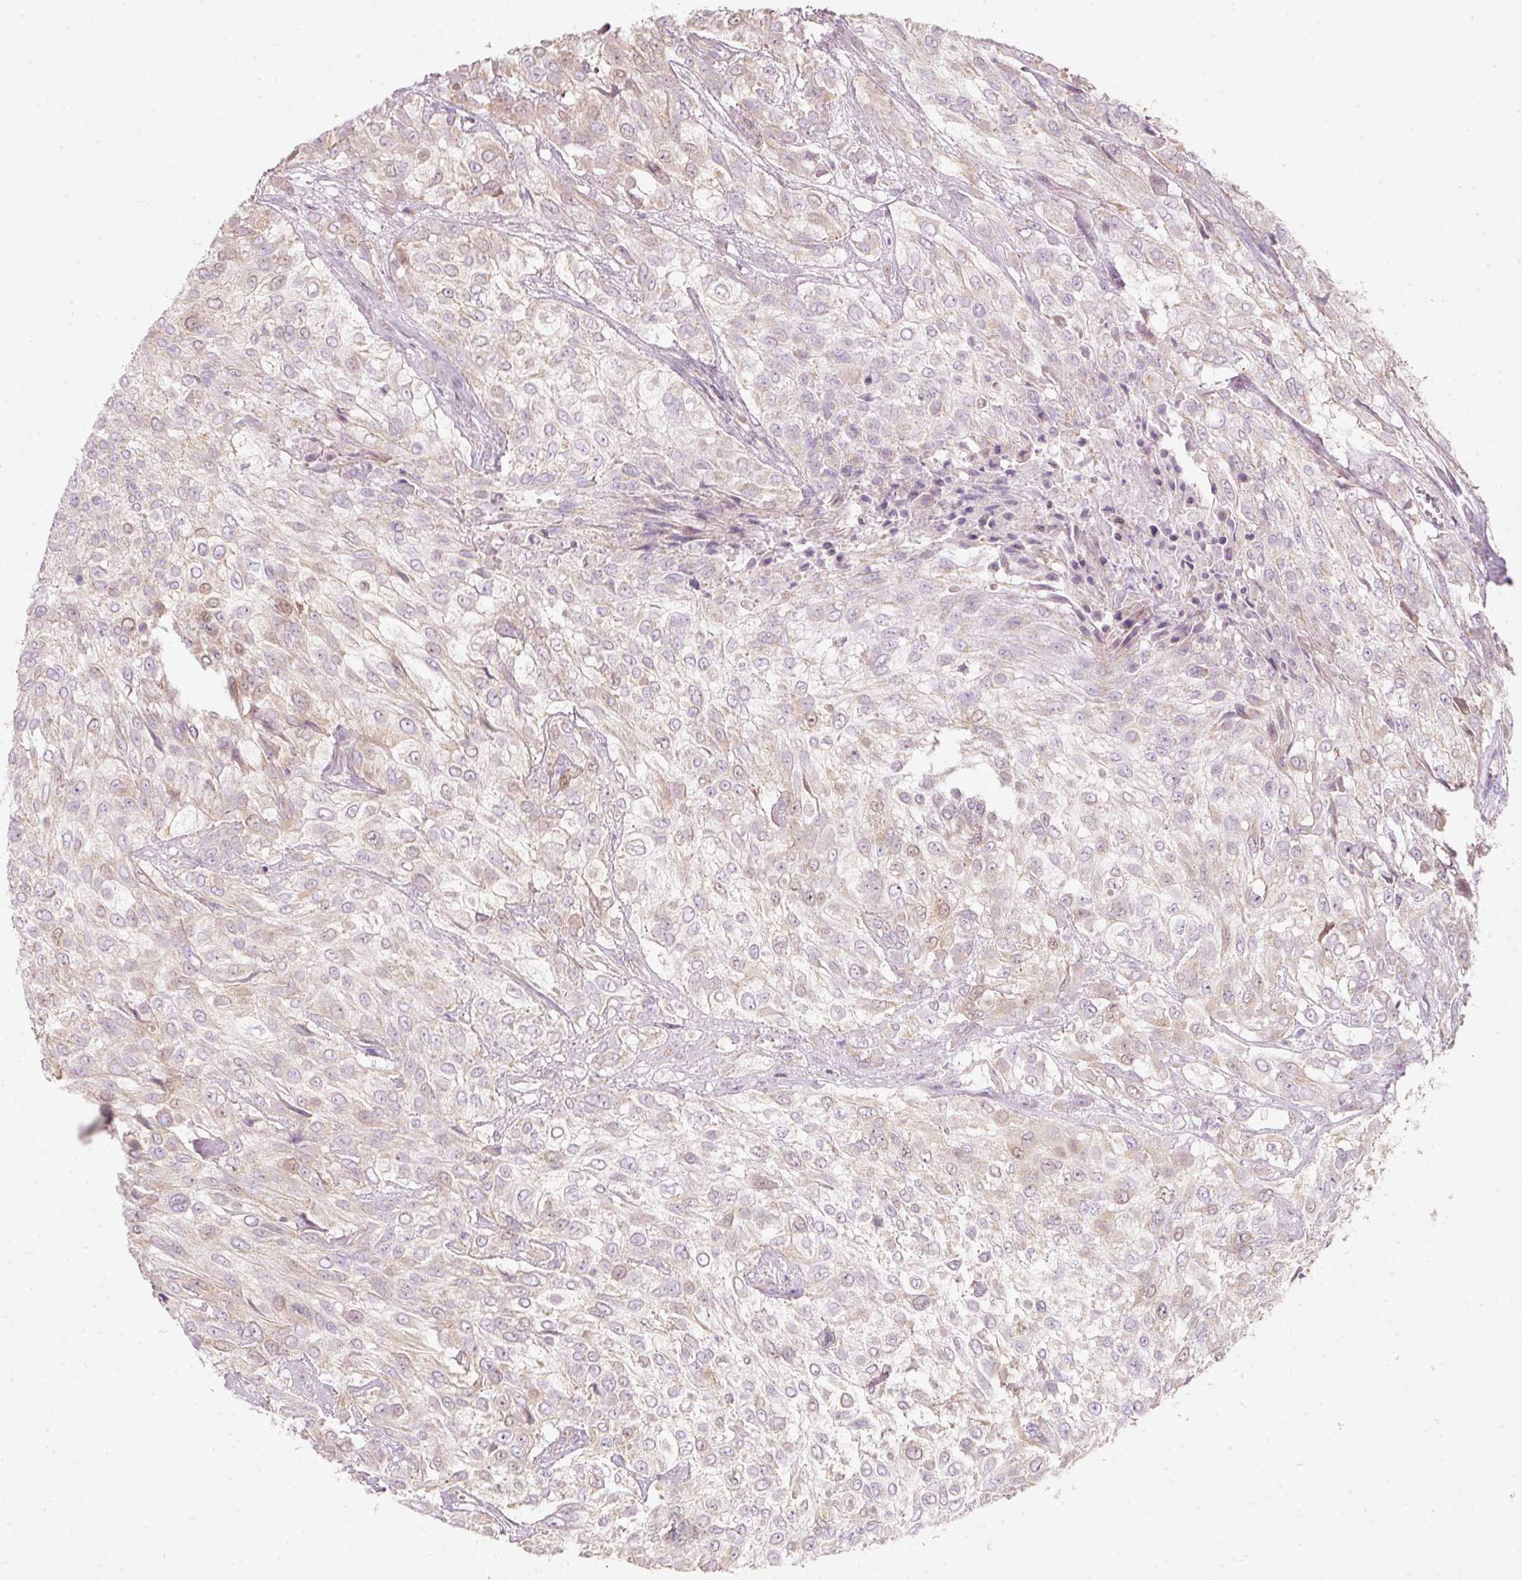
{"staining": {"intensity": "weak", "quantity": "25%-75%", "location": "cytoplasmic/membranous,nuclear"}, "tissue": "urothelial cancer", "cell_type": "Tumor cells", "image_type": "cancer", "snomed": [{"axis": "morphology", "description": "Urothelial carcinoma, High grade"}, {"axis": "topography", "description": "Urinary bladder"}], "caption": "Protein staining shows weak cytoplasmic/membranous and nuclear staining in approximately 25%-75% of tumor cells in urothelial carcinoma (high-grade).", "gene": "DUT", "patient": {"sex": "male", "age": 57}}